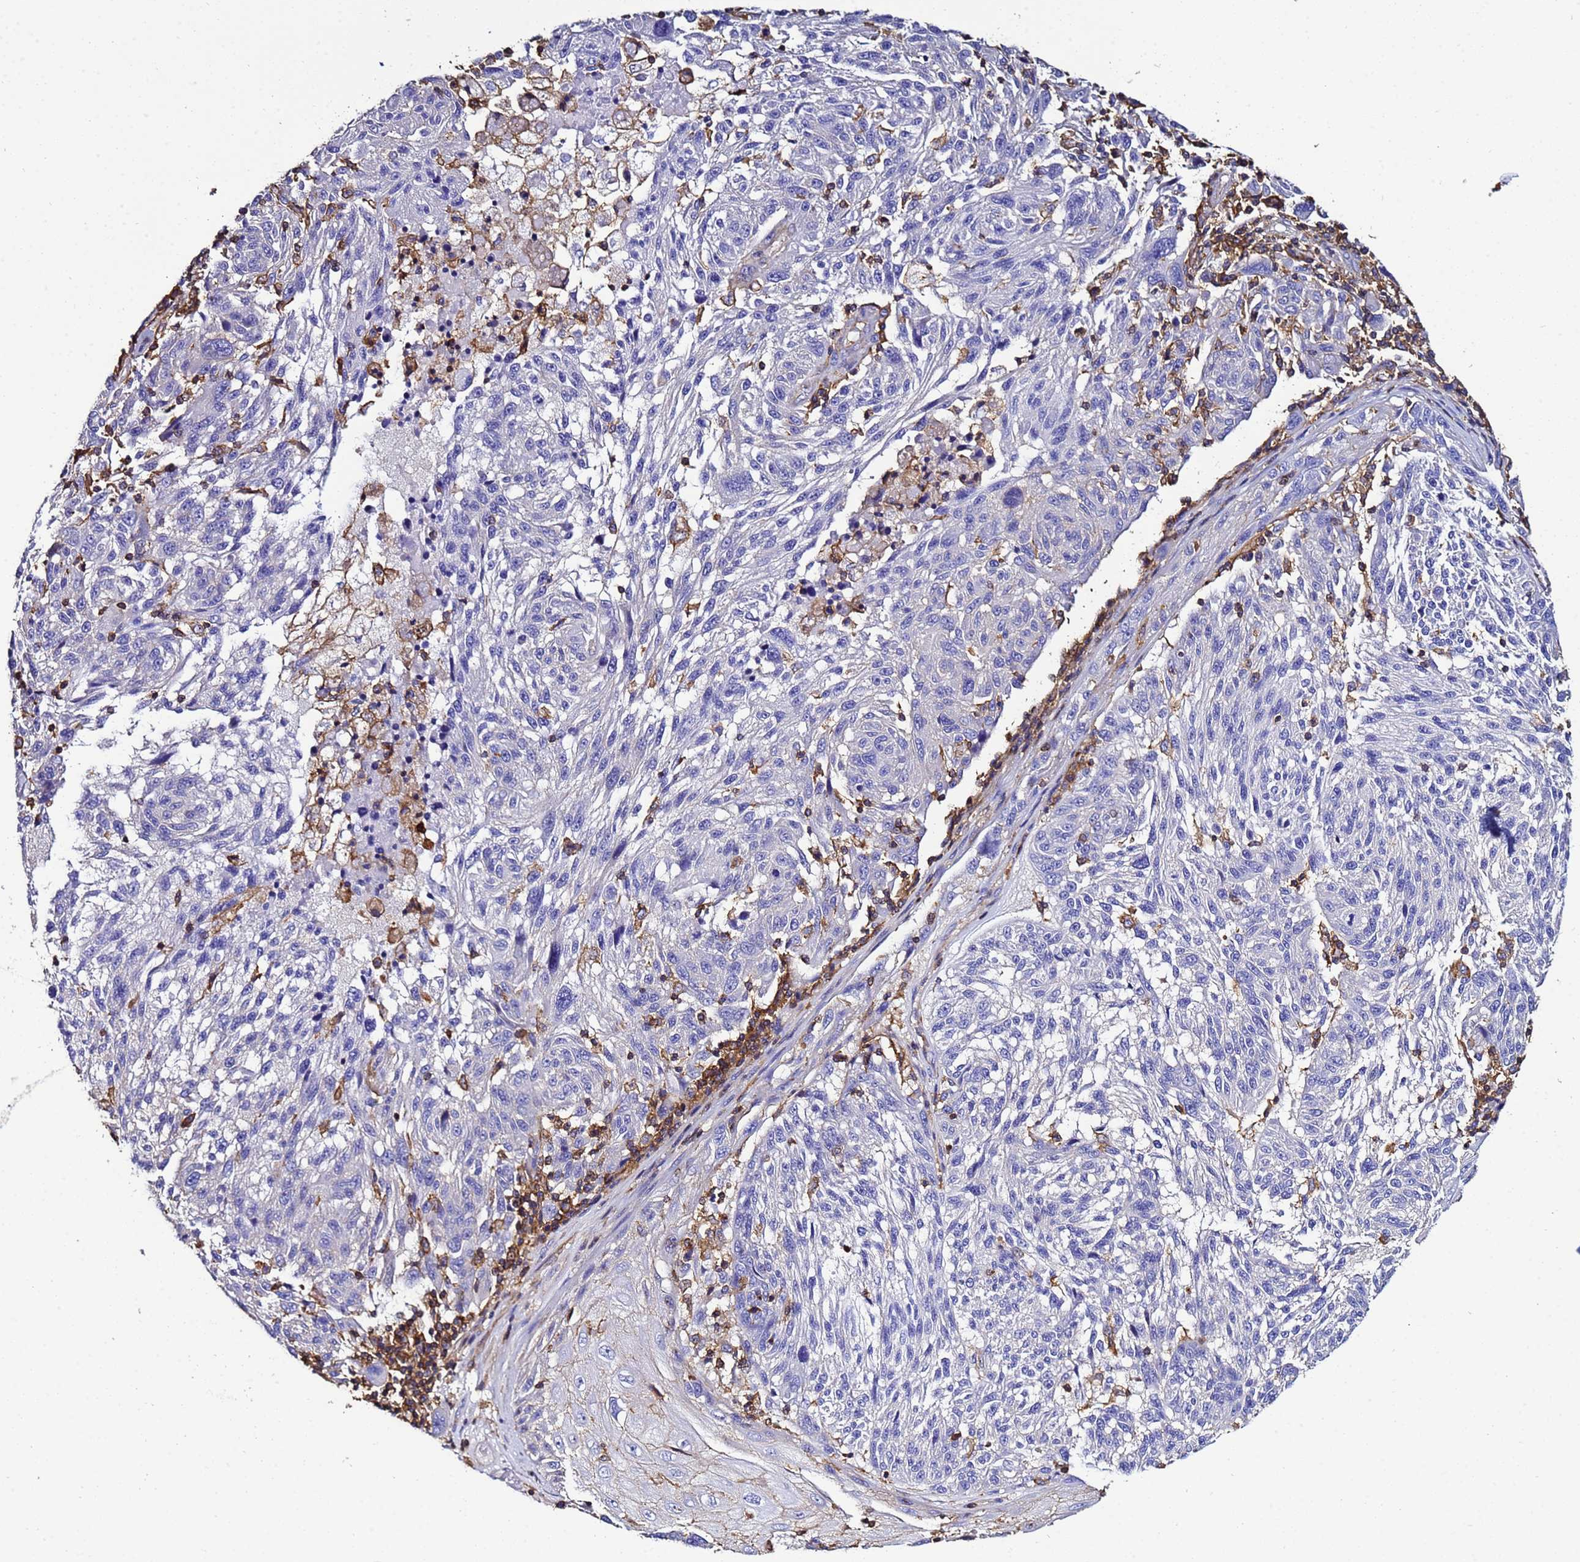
{"staining": {"intensity": "negative", "quantity": "none", "location": "none"}, "tissue": "melanoma", "cell_type": "Tumor cells", "image_type": "cancer", "snomed": [{"axis": "morphology", "description": "Malignant melanoma, NOS"}, {"axis": "topography", "description": "Skin"}], "caption": "Image shows no significant protein staining in tumor cells of malignant melanoma.", "gene": "ACTB", "patient": {"sex": "male", "age": 53}}